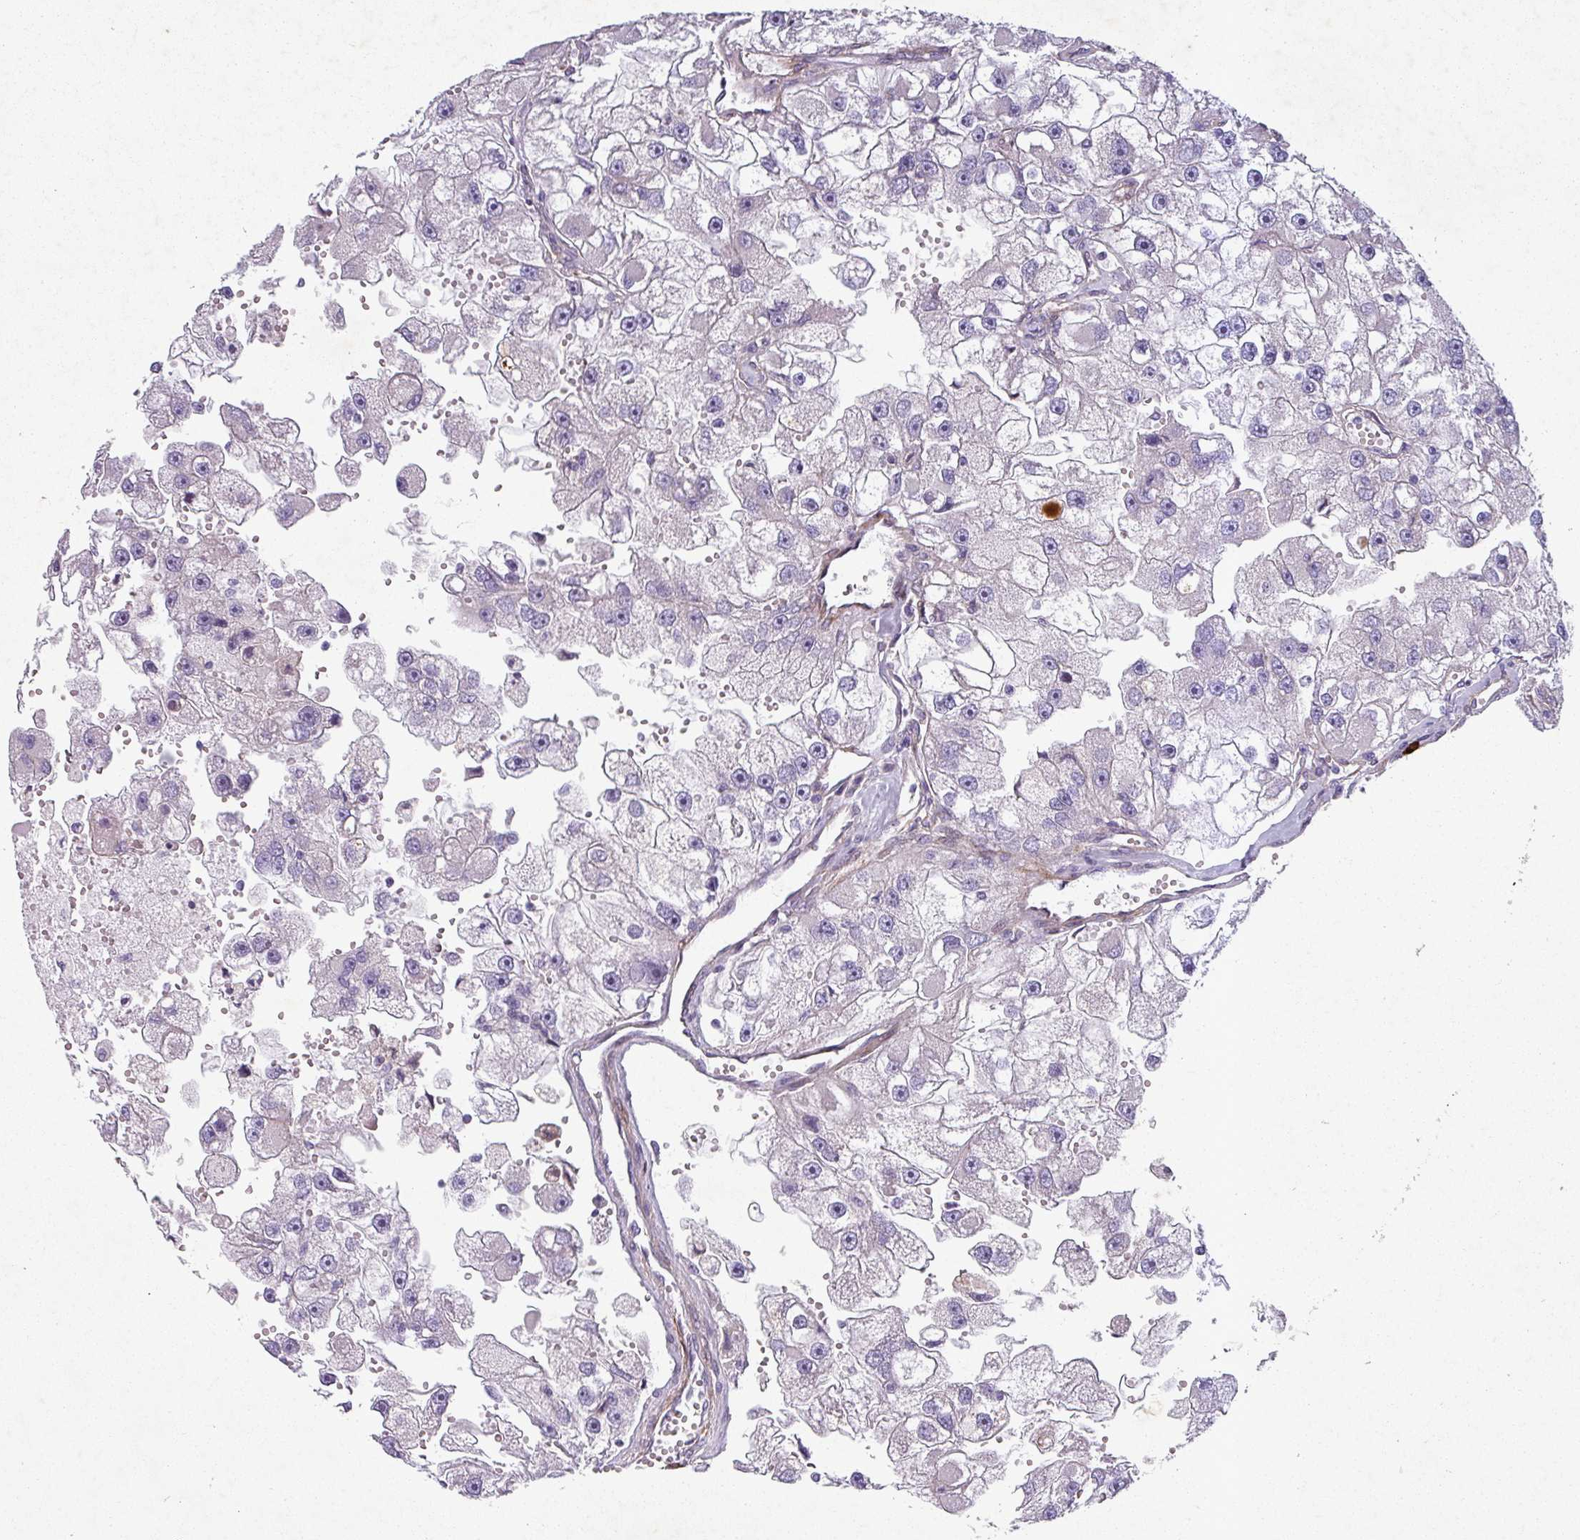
{"staining": {"intensity": "negative", "quantity": "none", "location": "none"}, "tissue": "renal cancer", "cell_type": "Tumor cells", "image_type": "cancer", "snomed": [{"axis": "morphology", "description": "Adenocarcinoma, NOS"}, {"axis": "topography", "description": "Kidney"}], "caption": "The image shows no staining of tumor cells in renal cancer (adenocarcinoma).", "gene": "ATP2C2", "patient": {"sex": "male", "age": 63}}